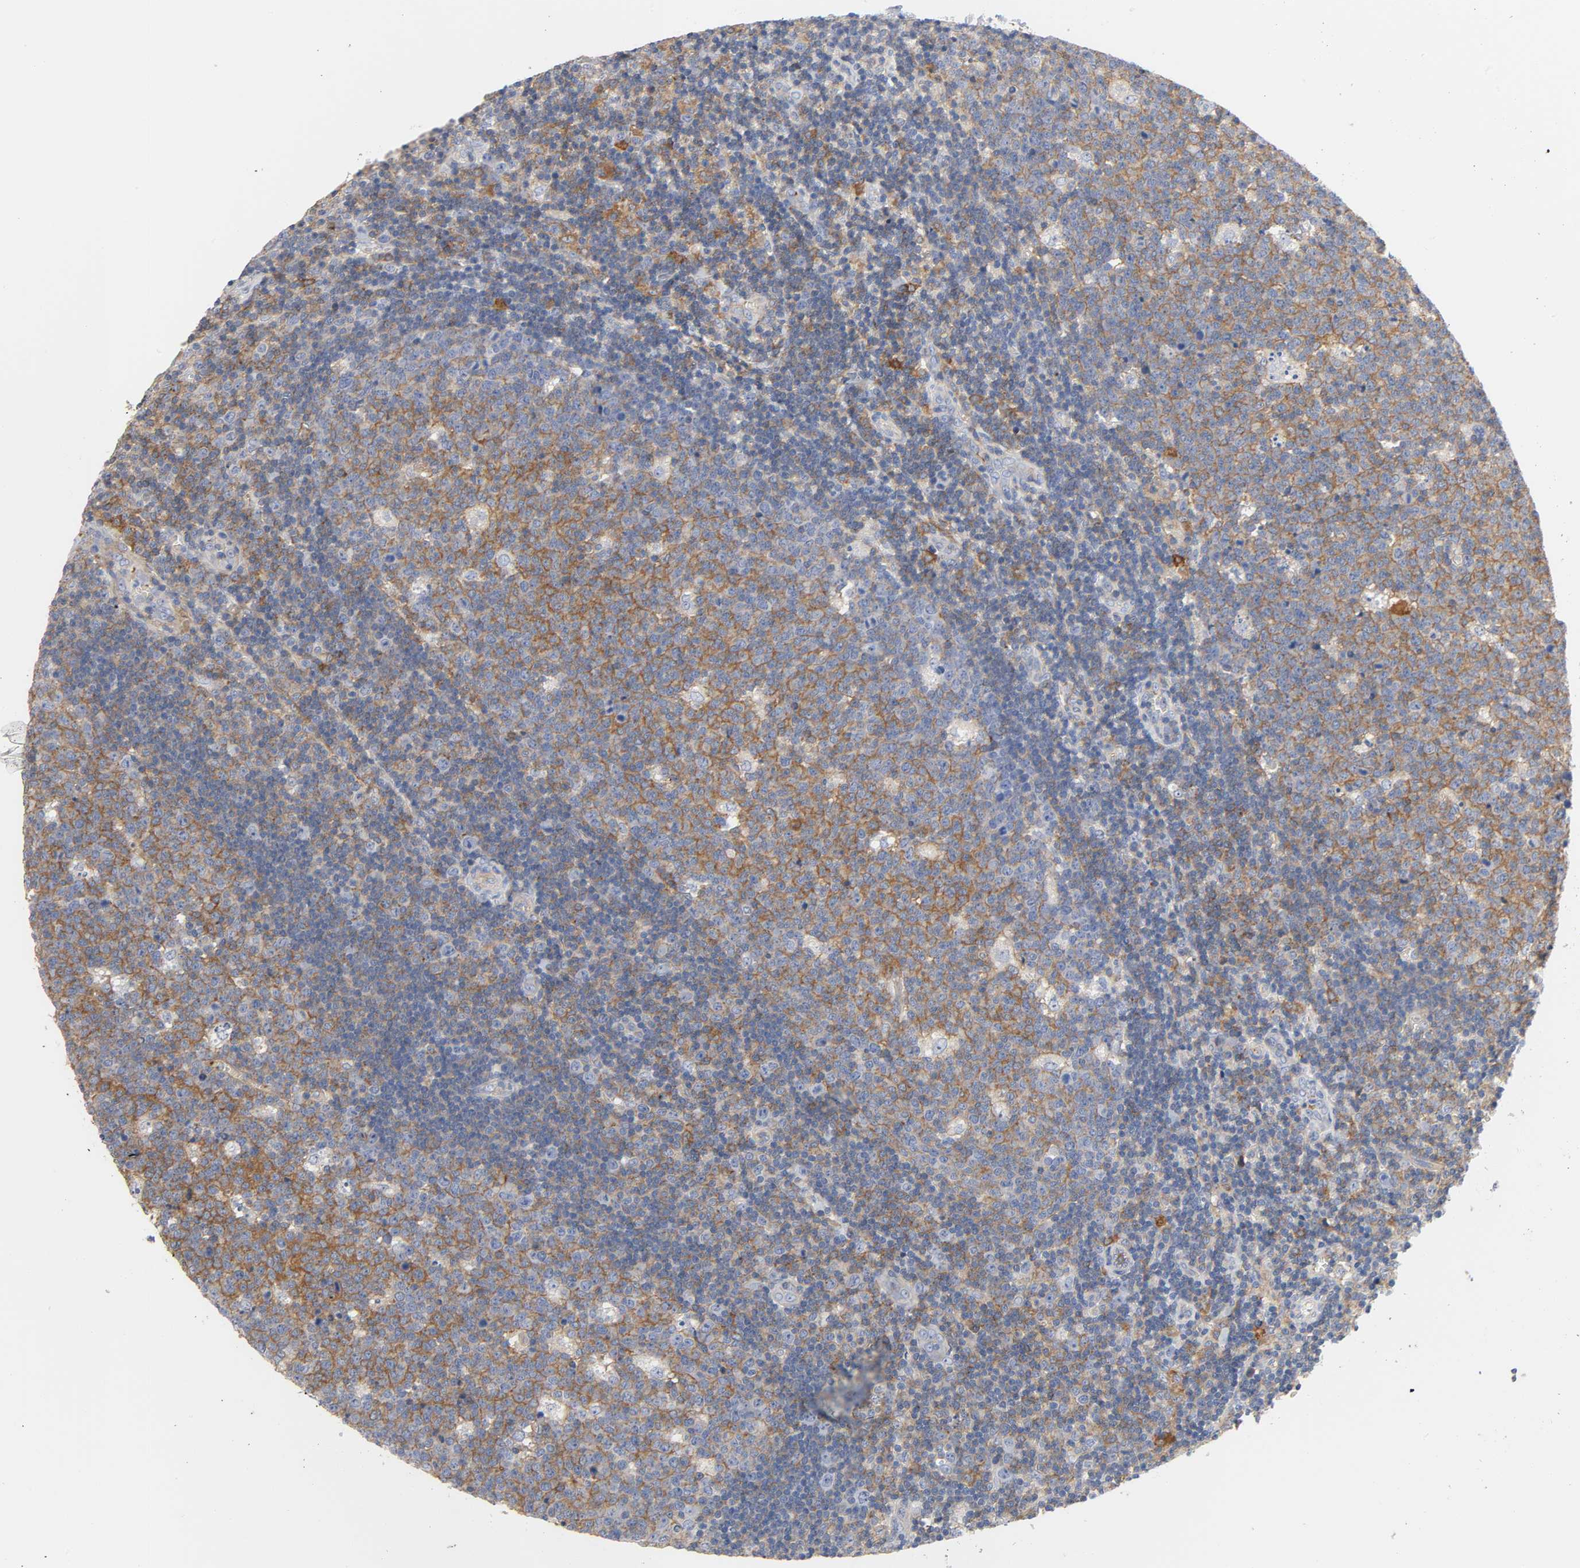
{"staining": {"intensity": "weak", "quantity": "25%-75%", "location": "cytoplasmic/membranous"}, "tissue": "lymph node", "cell_type": "Germinal center cells", "image_type": "normal", "snomed": [{"axis": "morphology", "description": "Normal tissue, NOS"}, {"axis": "topography", "description": "Lymph node"}, {"axis": "topography", "description": "Salivary gland"}], "caption": "This photomicrograph shows IHC staining of normal human lymph node, with low weak cytoplasmic/membranous expression in approximately 25%-75% of germinal center cells.", "gene": "SRC", "patient": {"sex": "male", "age": 8}}